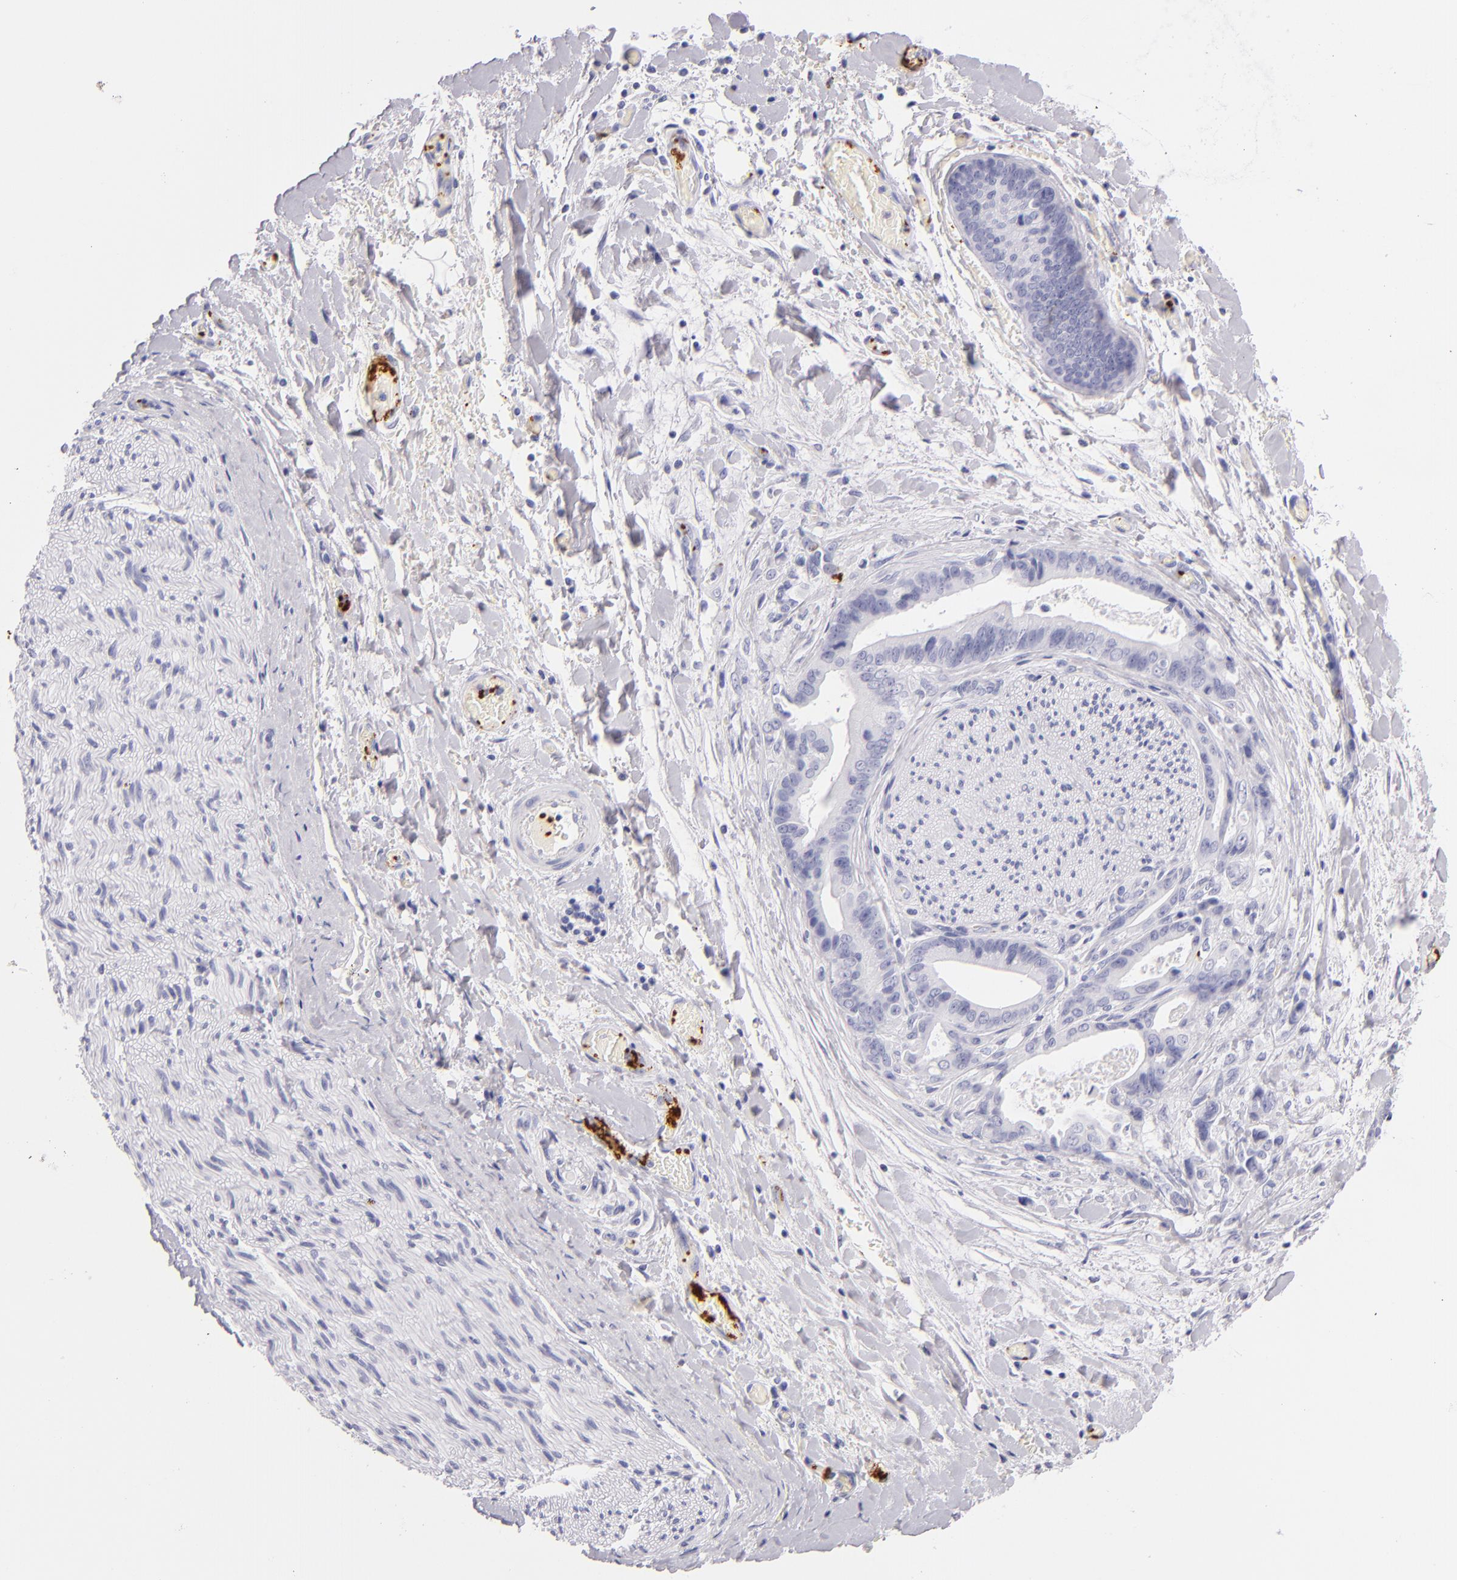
{"staining": {"intensity": "negative", "quantity": "none", "location": "none"}, "tissue": "liver cancer", "cell_type": "Tumor cells", "image_type": "cancer", "snomed": [{"axis": "morphology", "description": "Cholangiocarcinoma"}, {"axis": "topography", "description": "Liver"}], "caption": "IHC of liver cancer exhibits no staining in tumor cells.", "gene": "GP1BA", "patient": {"sex": "male", "age": 58}}